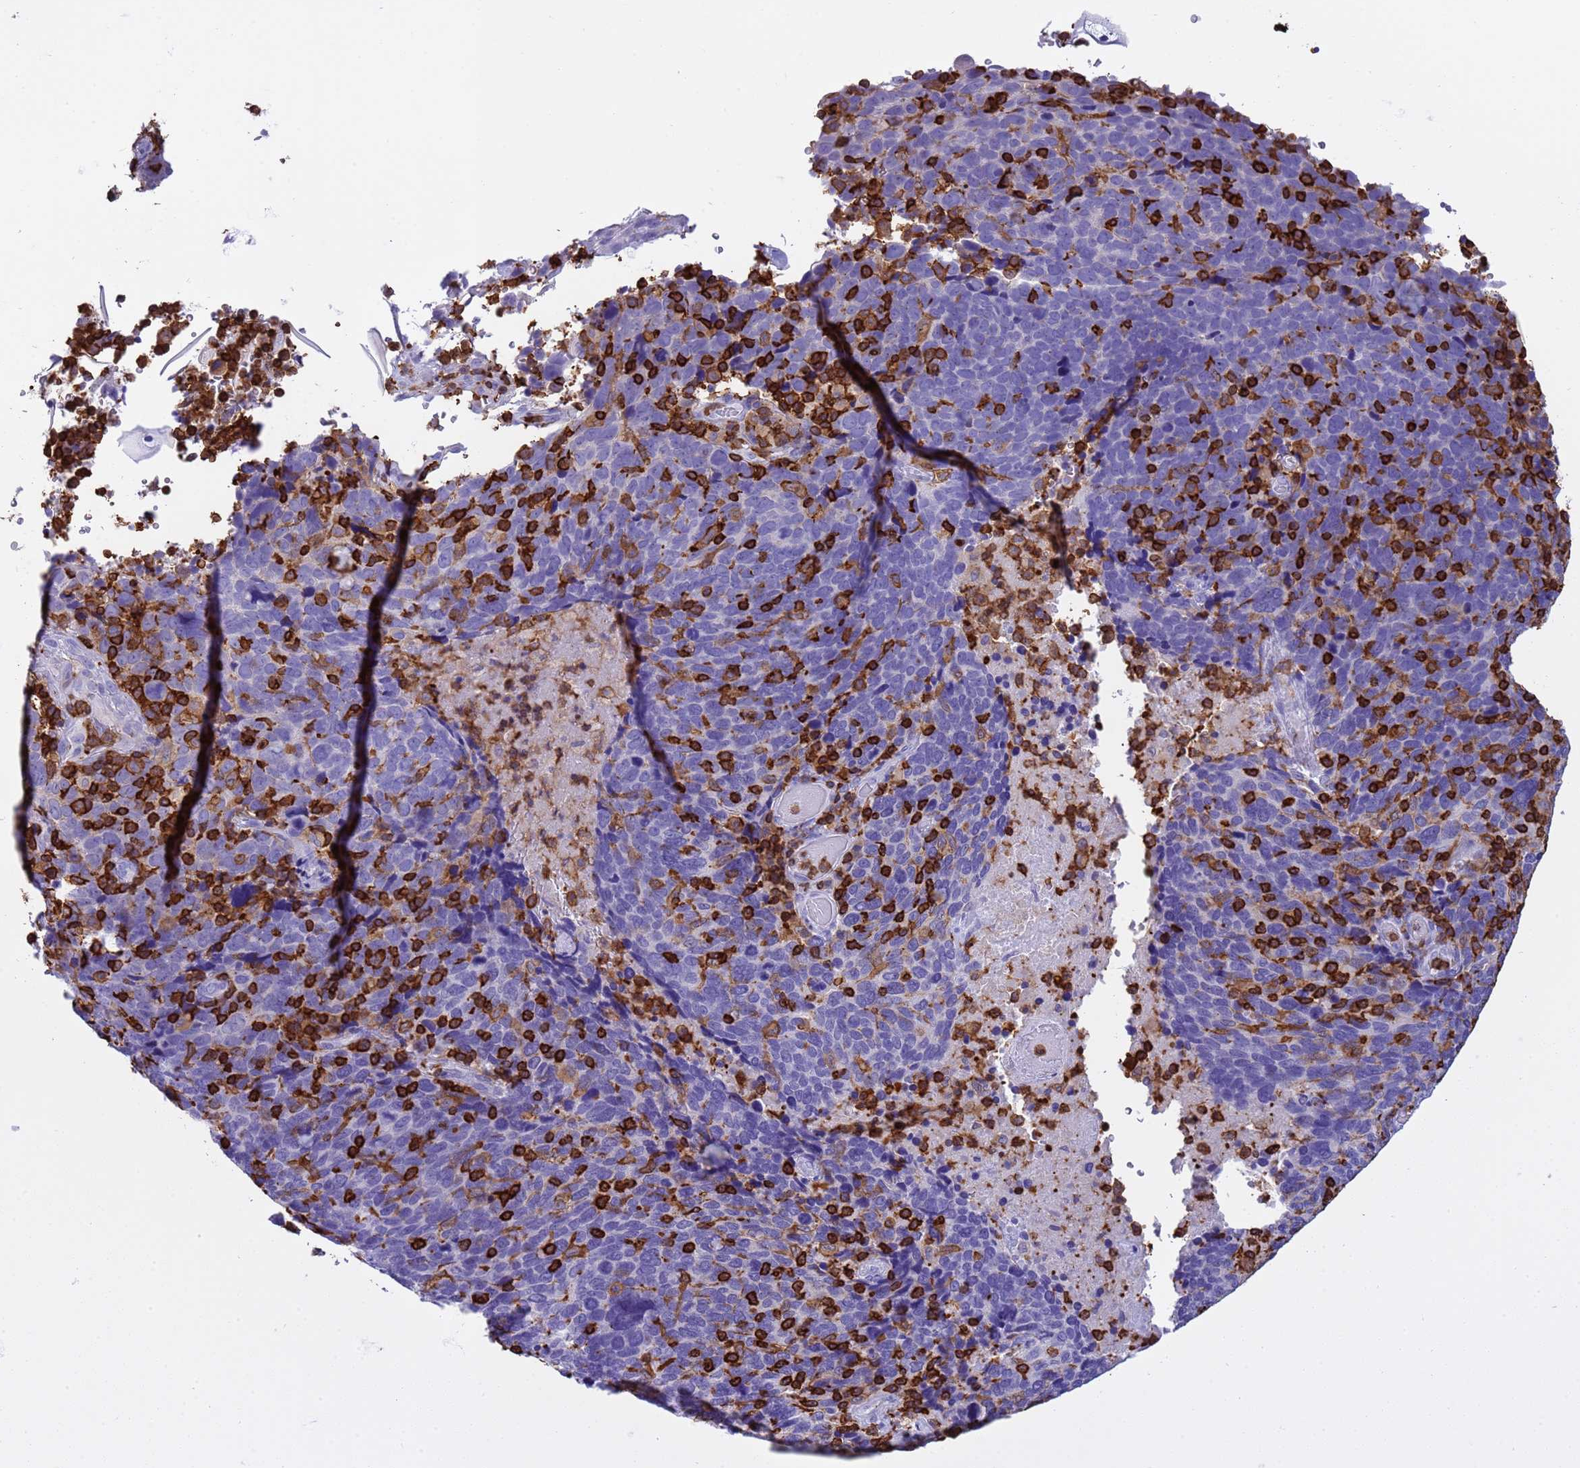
{"staining": {"intensity": "negative", "quantity": "none", "location": "none"}, "tissue": "cervical cancer", "cell_type": "Tumor cells", "image_type": "cancer", "snomed": [{"axis": "morphology", "description": "Squamous cell carcinoma, NOS"}, {"axis": "topography", "description": "Cervix"}], "caption": "DAB immunohistochemical staining of cervical squamous cell carcinoma exhibits no significant positivity in tumor cells. The staining was performed using DAB to visualize the protein expression in brown, while the nuclei were stained in blue with hematoxylin (Magnification: 20x).", "gene": "IRF5", "patient": {"sex": "female", "age": 41}}